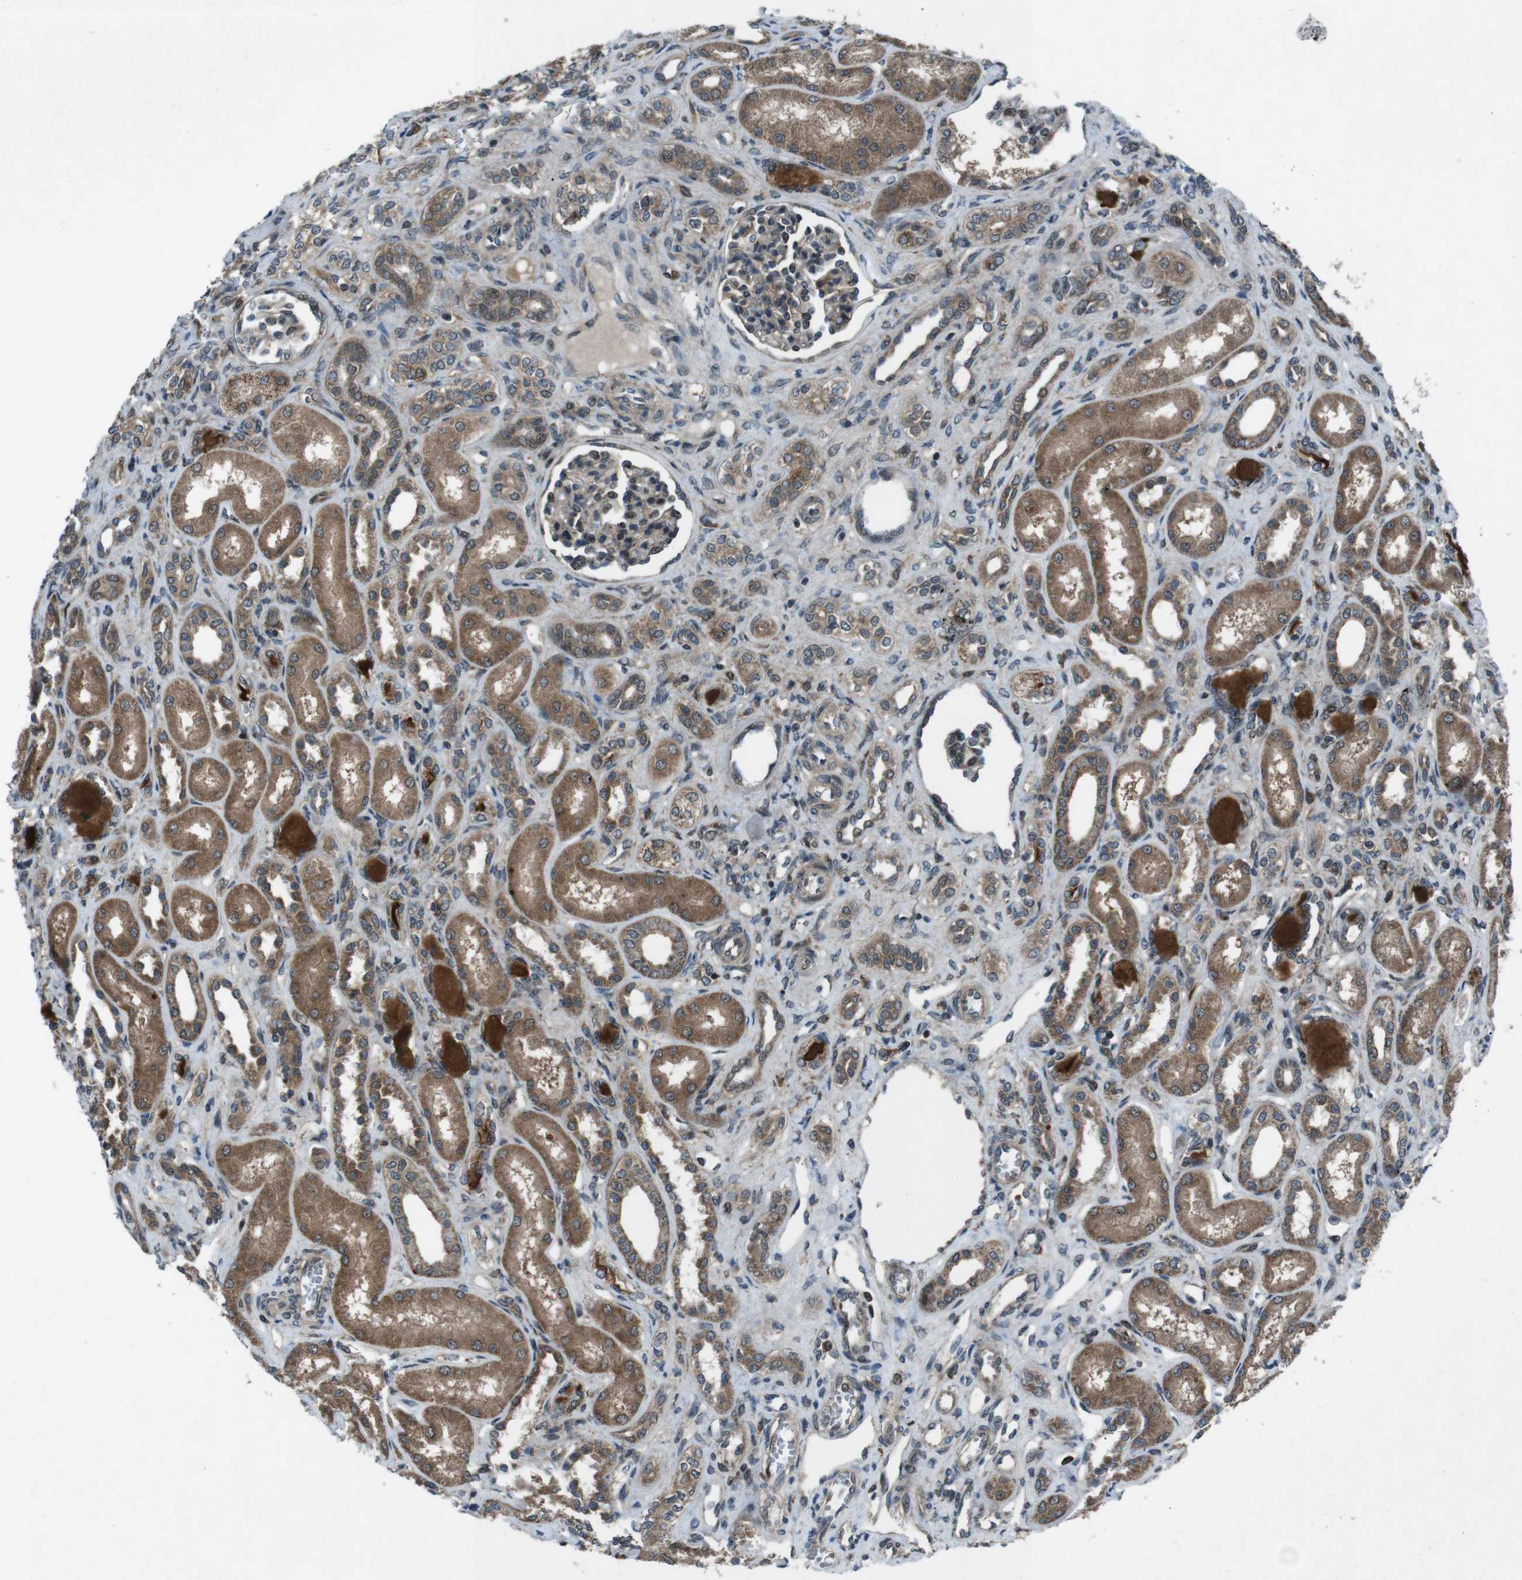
{"staining": {"intensity": "weak", "quantity": ">75%", "location": "cytoplasmic/membranous"}, "tissue": "kidney", "cell_type": "Cells in glomeruli", "image_type": "normal", "snomed": [{"axis": "morphology", "description": "Normal tissue, NOS"}, {"axis": "topography", "description": "Kidney"}], "caption": "Immunohistochemical staining of benign human kidney demonstrates >75% levels of weak cytoplasmic/membranous protein staining in about >75% of cells in glomeruli.", "gene": "SLC27A4", "patient": {"sex": "male", "age": 7}}